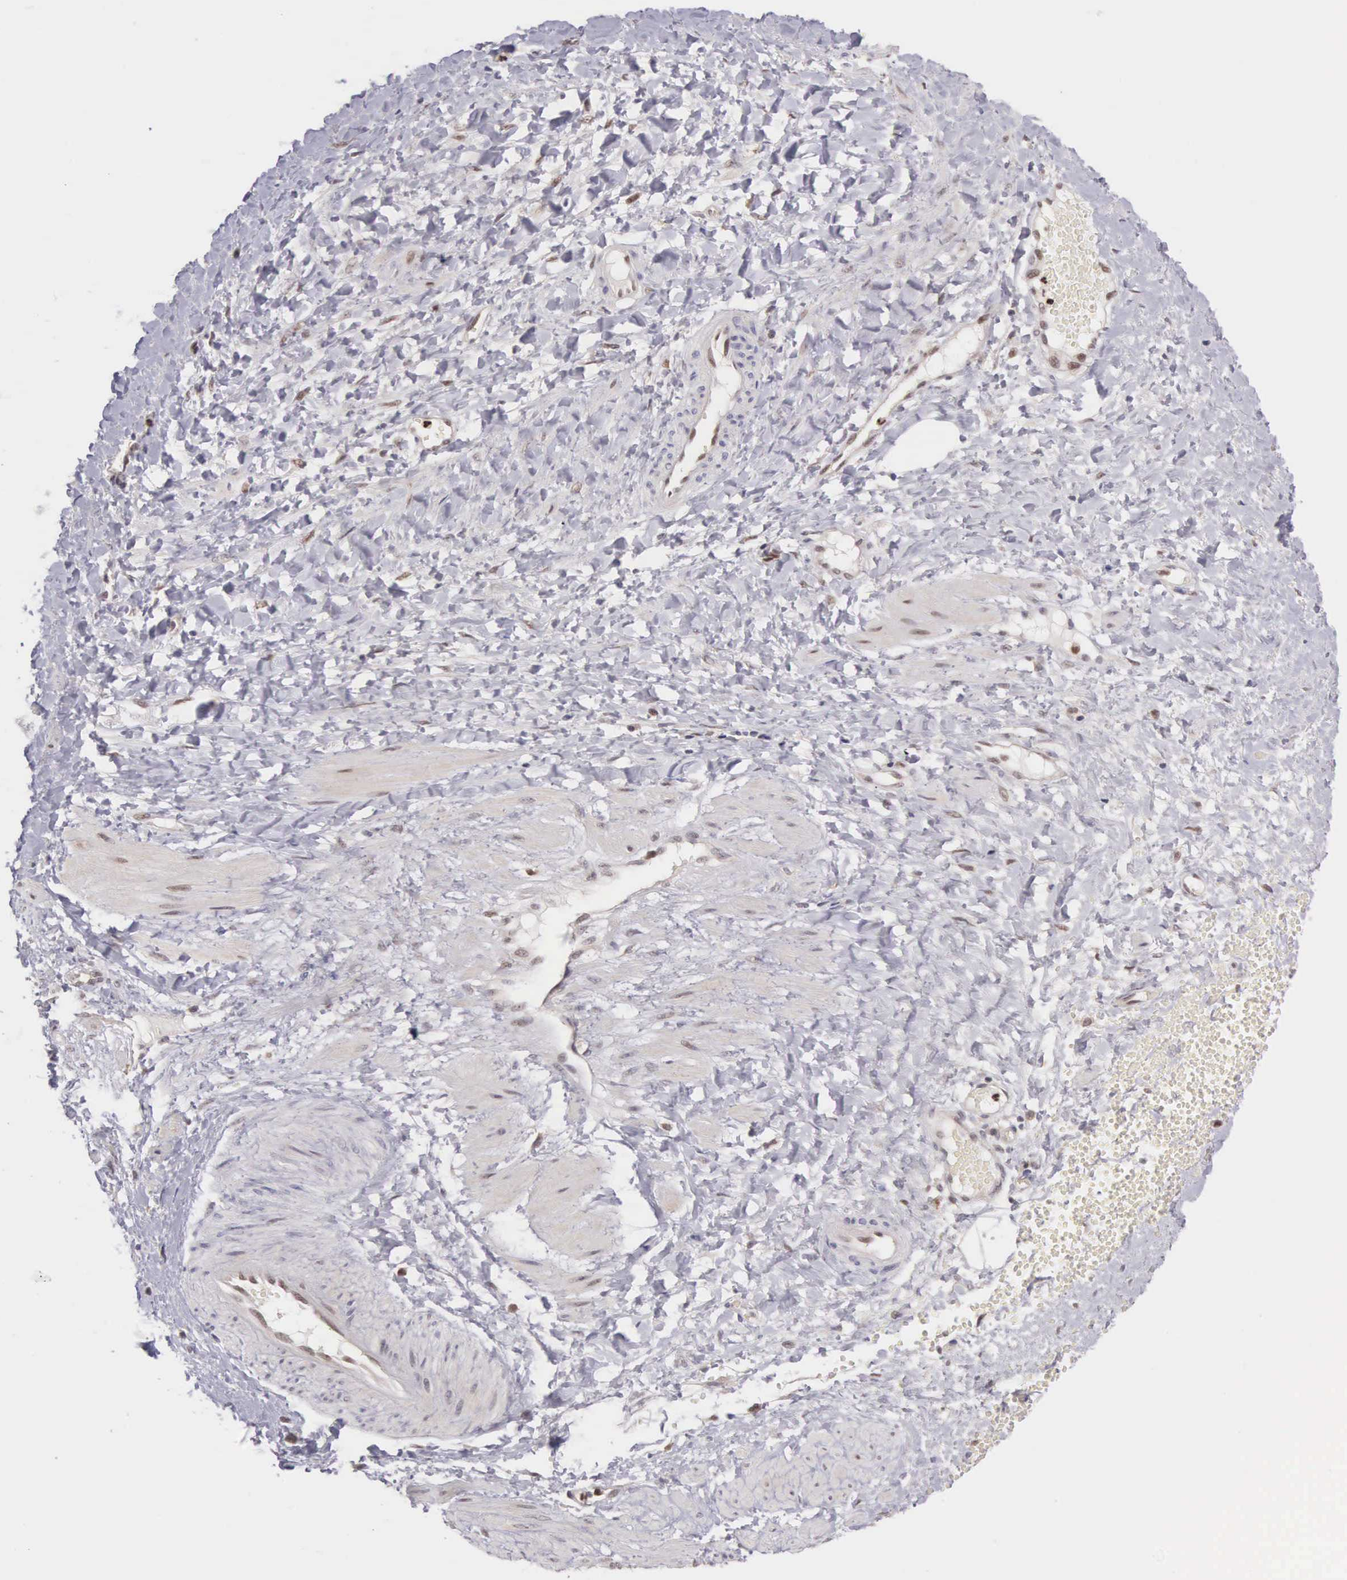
{"staining": {"intensity": "weak", "quantity": "25%-75%", "location": "nuclear"}, "tissue": "smooth muscle", "cell_type": "Smooth muscle cells", "image_type": "normal", "snomed": [{"axis": "morphology", "description": "Normal tissue, NOS"}, {"axis": "topography", "description": "Uterus"}], "caption": "Protein expression analysis of normal human smooth muscle reveals weak nuclear staining in approximately 25%-75% of smooth muscle cells. The staining is performed using DAB (3,3'-diaminobenzidine) brown chromogen to label protein expression. The nuclei are counter-stained blue using hematoxylin.", "gene": "GRK3", "patient": {"sex": "female", "age": 56}}